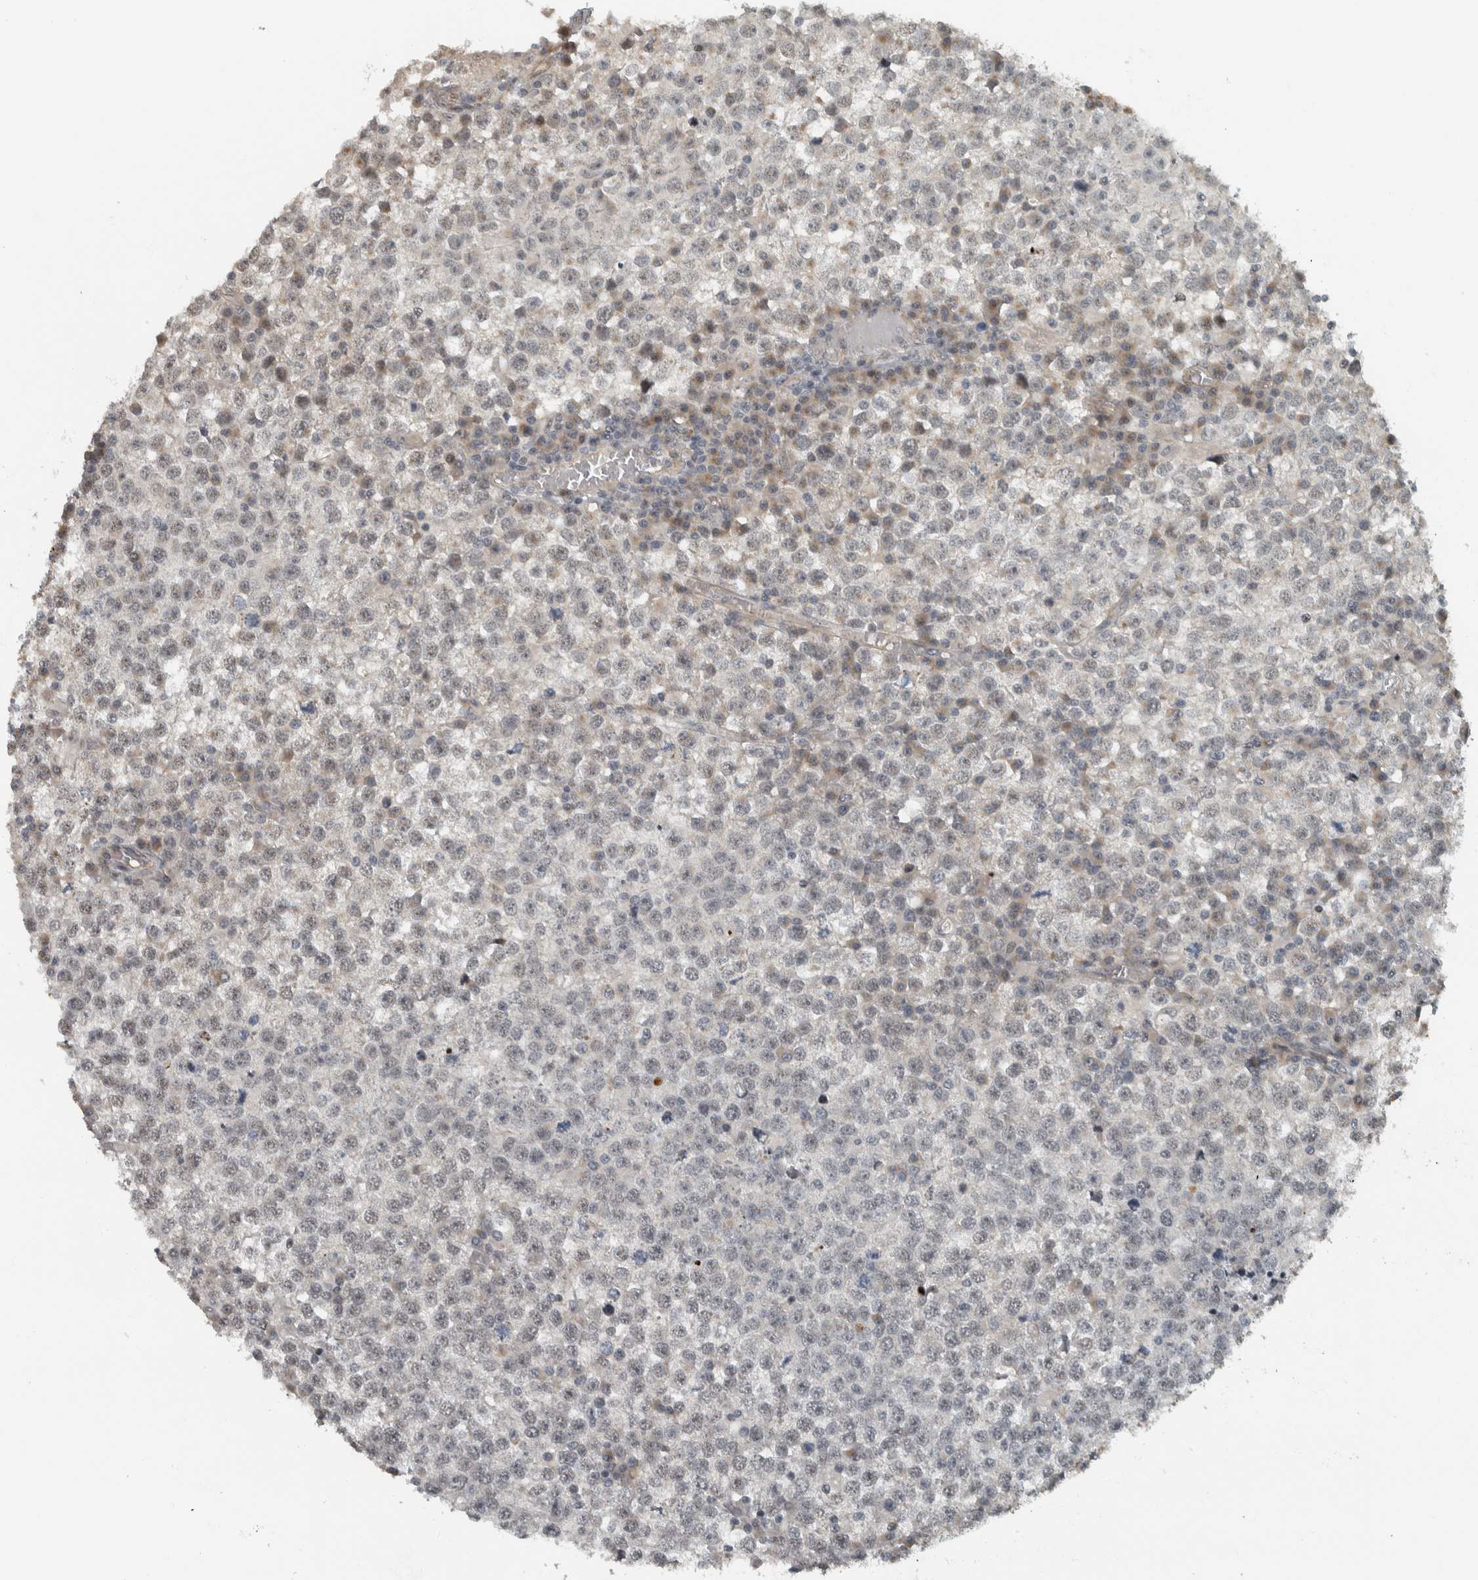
{"staining": {"intensity": "weak", "quantity": "<25%", "location": "nuclear"}, "tissue": "testis cancer", "cell_type": "Tumor cells", "image_type": "cancer", "snomed": [{"axis": "morphology", "description": "Seminoma, NOS"}, {"axis": "topography", "description": "Testis"}], "caption": "Immunohistochemical staining of human testis cancer (seminoma) exhibits no significant expression in tumor cells. The staining is performed using DAB brown chromogen with nuclei counter-stained in using hematoxylin.", "gene": "NAPG", "patient": {"sex": "male", "age": 65}}